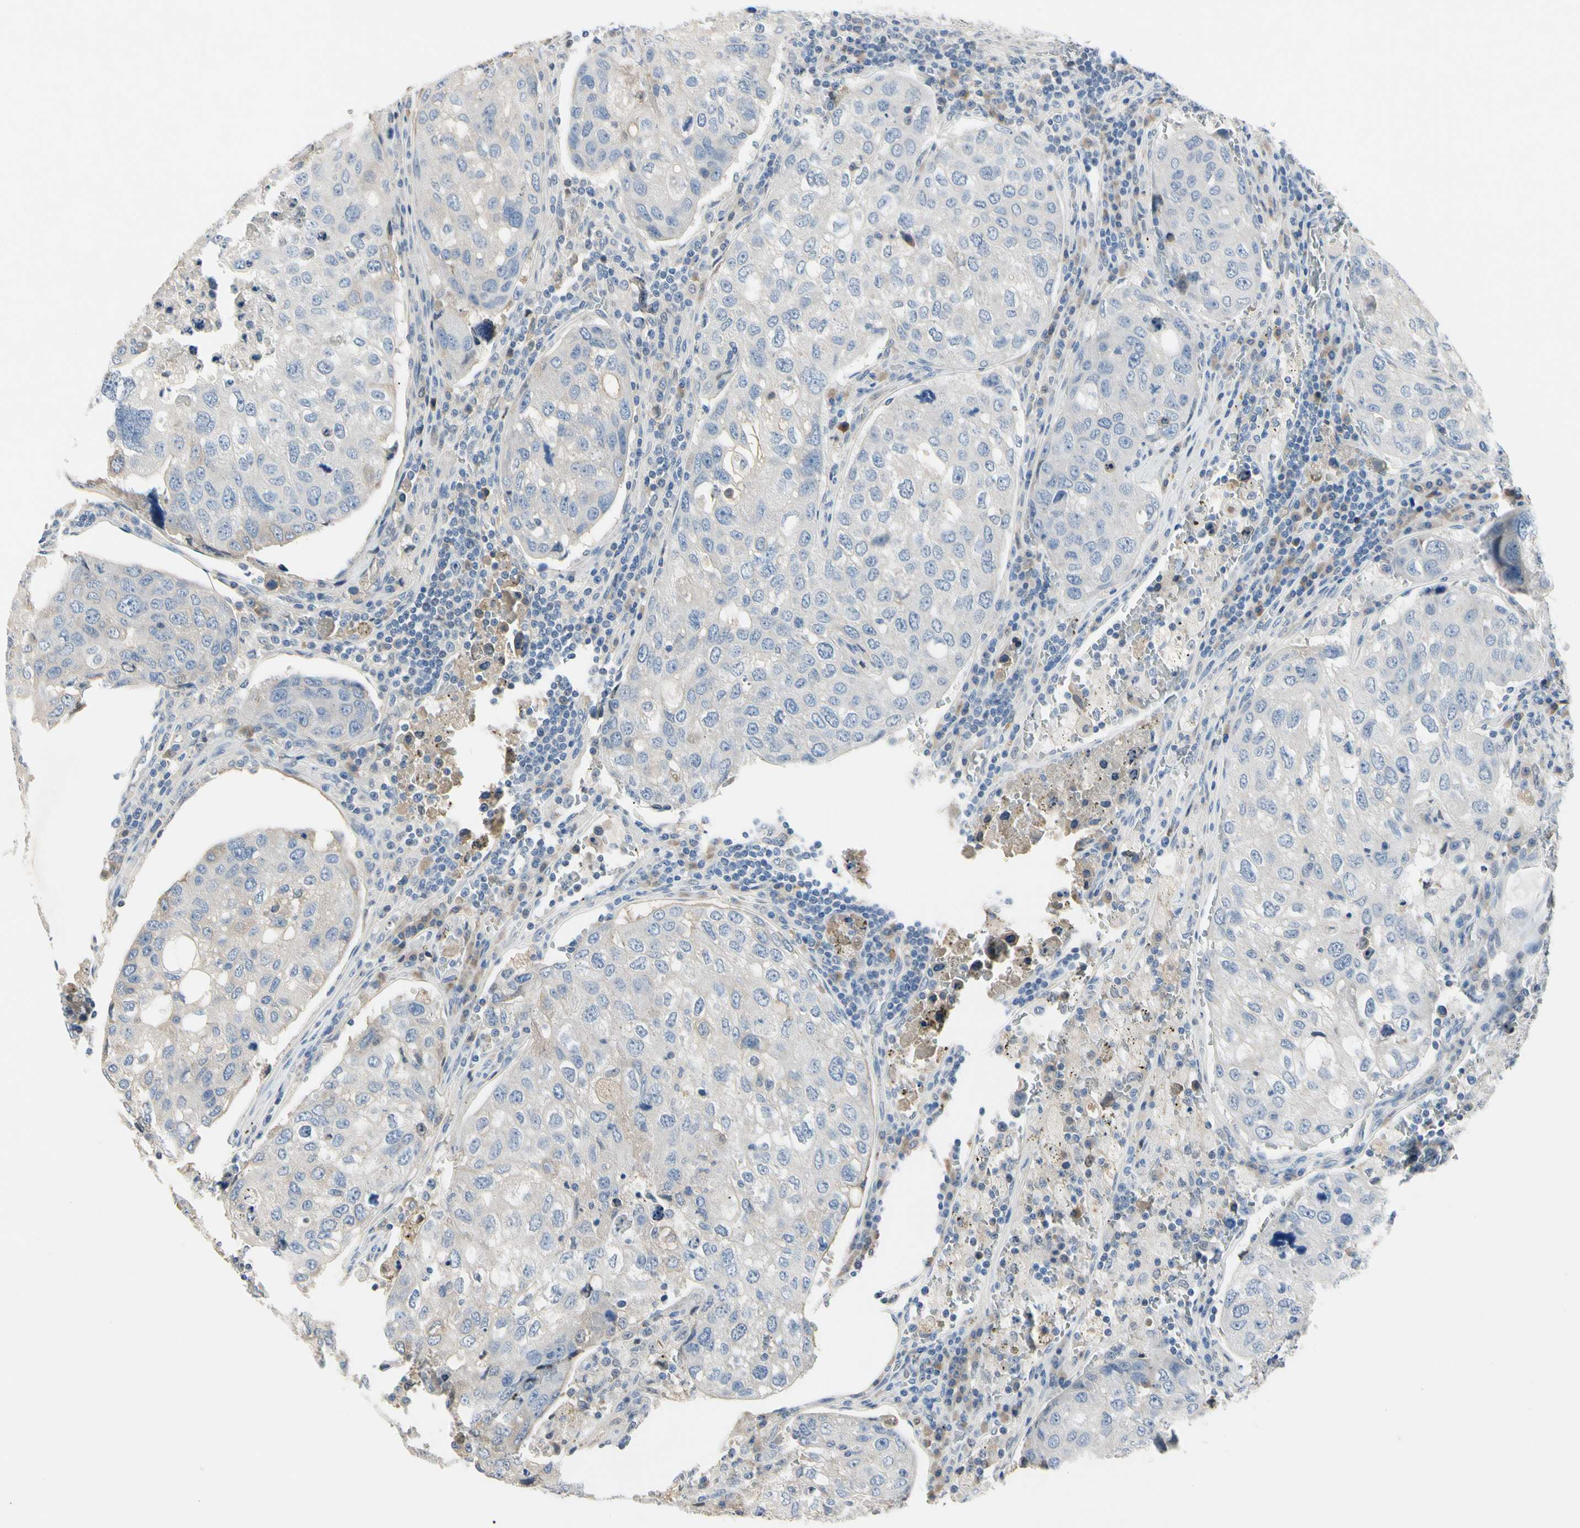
{"staining": {"intensity": "negative", "quantity": "none", "location": "none"}, "tissue": "urothelial cancer", "cell_type": "Tumor cells", "image_type": "cancer", "snomed": [{"axis": "morphology", "description": "Urothelial carcinoma, High grade"}, {"axis": "topography", "description": "Lymph node"}, {"axis": "topography", "description": "Urinary bladder"}], "caption": "Immunohistochemical staining of urothelial cancer exhibits no significant staining in tumor cells.", "gene": "ECRG4", "patient": {"sex": "male", "age": 51}}